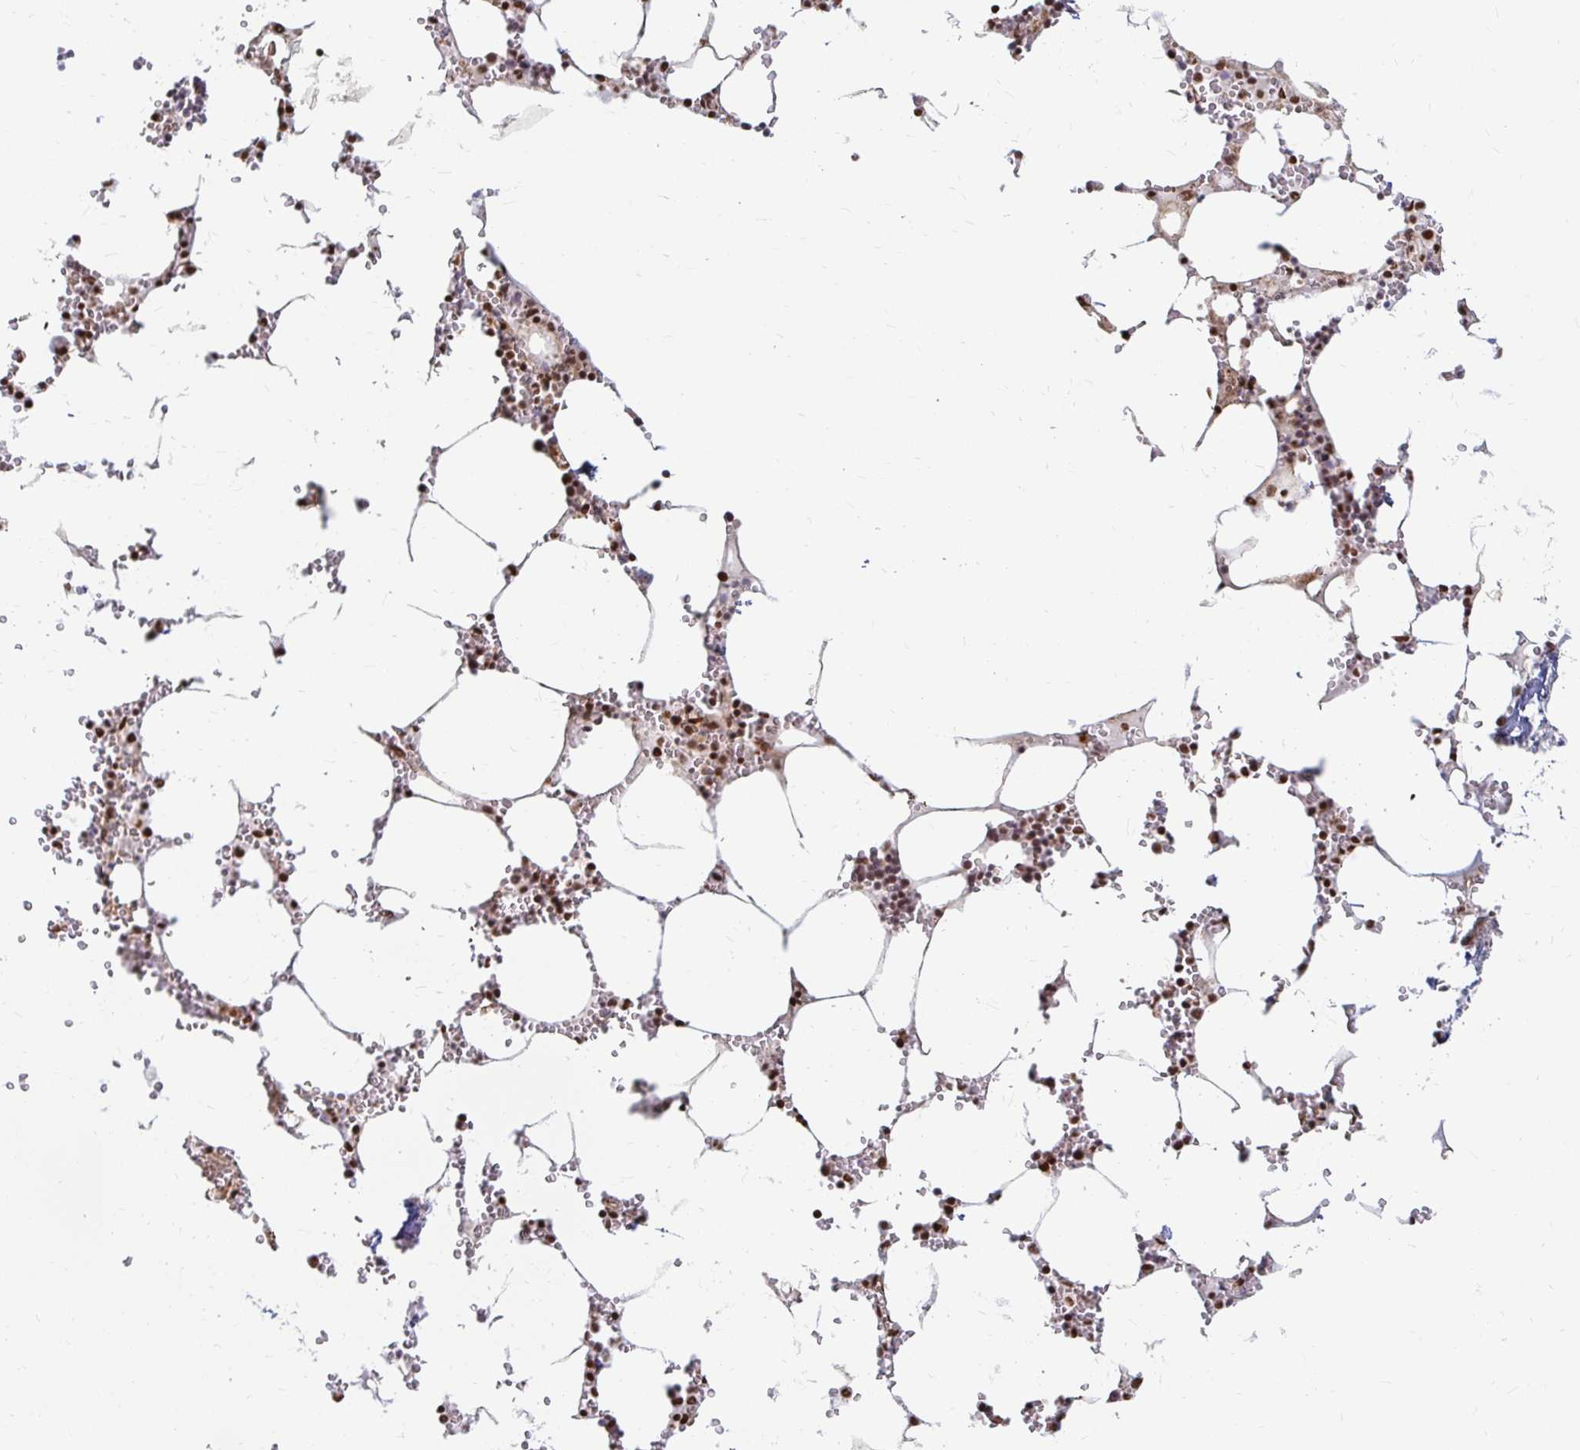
{"staining": {"intensity": "strong", "quantity": ">75%", "location": "nuclear"}, "tissue": "bone marrow", "cell_type": "Hematopoietic cells", "image_type": "normal", "snomed": [{"axis": "morphology", "description": "Normal tissue, NOS"}, {"axis": "topography", "description": "Bone marrow"}], "caption": "This histopathology image reveals IHC staining of benign bone marrow, with high strong nuclear positivity in approximately >75% of hematopoietic cells.", "gene": "HNRNPU", "patient": {"sex": "male", "age": 54}}